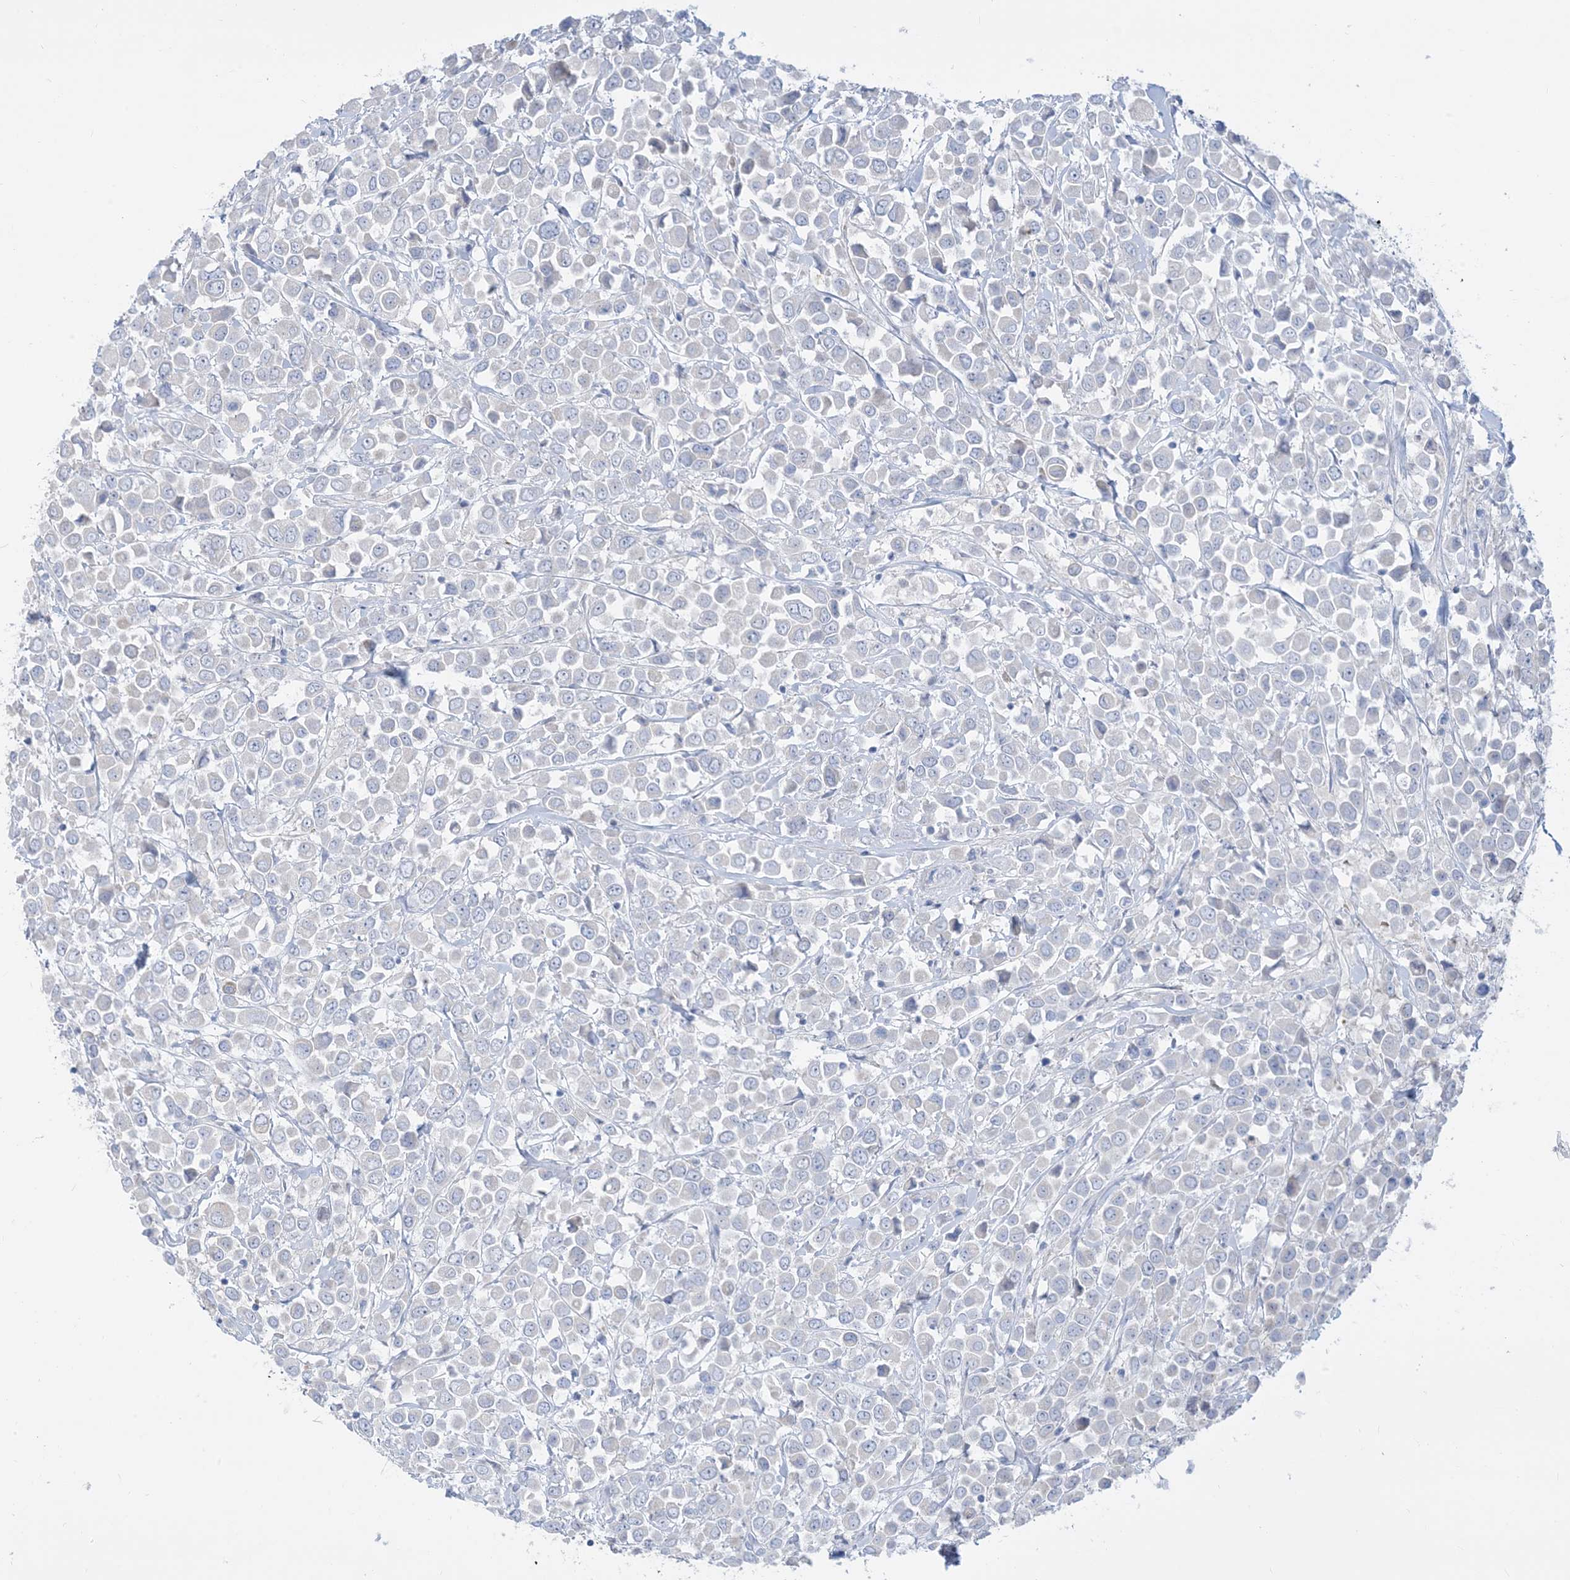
{"staining": {"intensity": "negative", "quantity": "none", "location": "none"}, "tissue": "breast cancer", "cell_type": "Tumor cells", "image_type": "cancer", "snomed": [{"axis": "morphology", "description": "Duct carcinoma"}, {"axis": "topography", "description": "Breast"}], "caption": "A micrograph of human breast cancer is negative for staining in tumor cells.", "gene": "MARS2", "patient": {"sex": "female", "age": 61}}